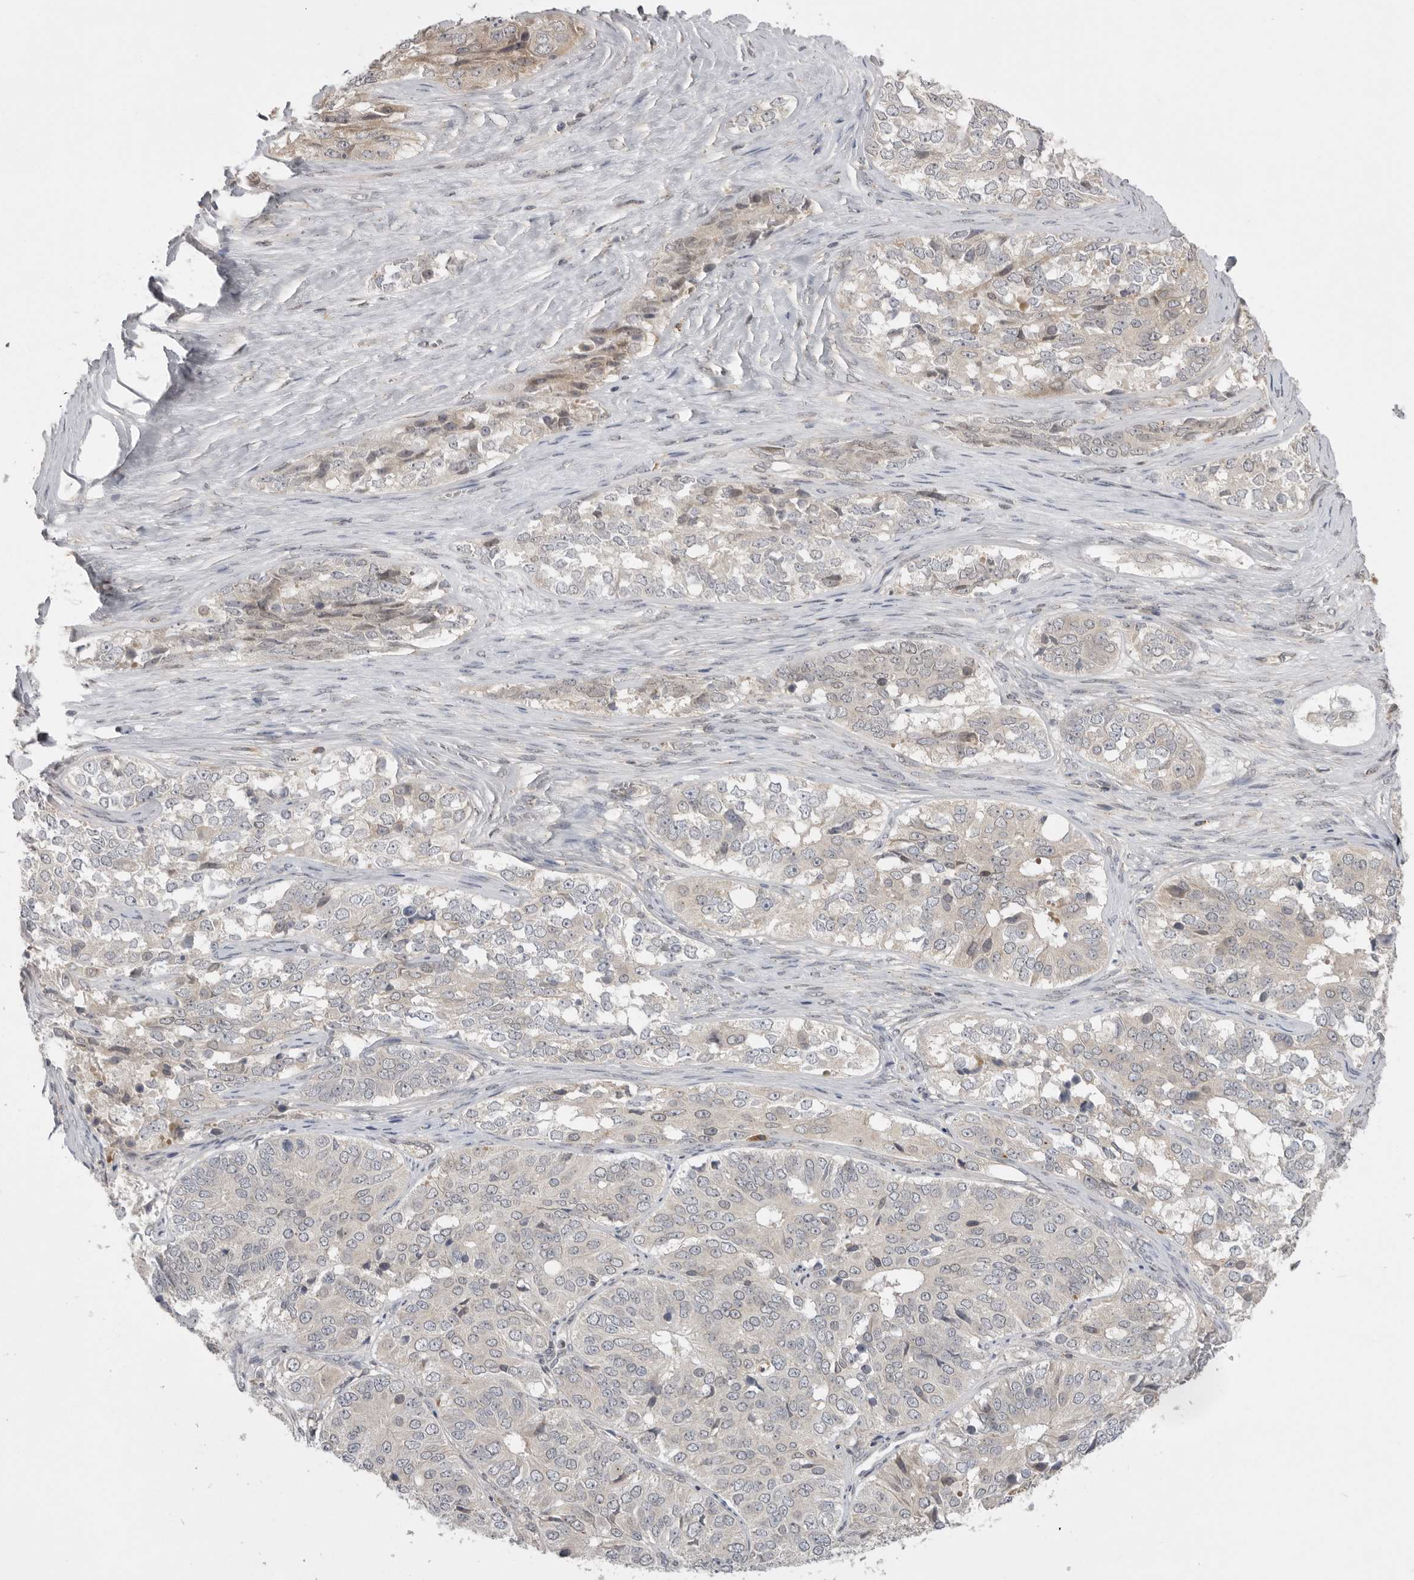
{"staining": {"intensity": "weak", "quantity": "<25%", "location": "cytoplasmic/membranous"}, "tissue": "ovarian cancer", "cell_type": "Tumor cells", "image_type": "cancer", "snomed": [{"axis": "morphology", "description": "Carcinoma, endometroid"}, {"axis": "topography", "description": "Ovary"}], "caption": "The micrograph exhibits no staining of tumor cells in ovarian cancer (endometroid carcinoma). (Brightfield microscopy of DAB immunohistochemistry at high magnification).", "gene": "TLR3", "patient": {"sex": "female", "age": 51}}